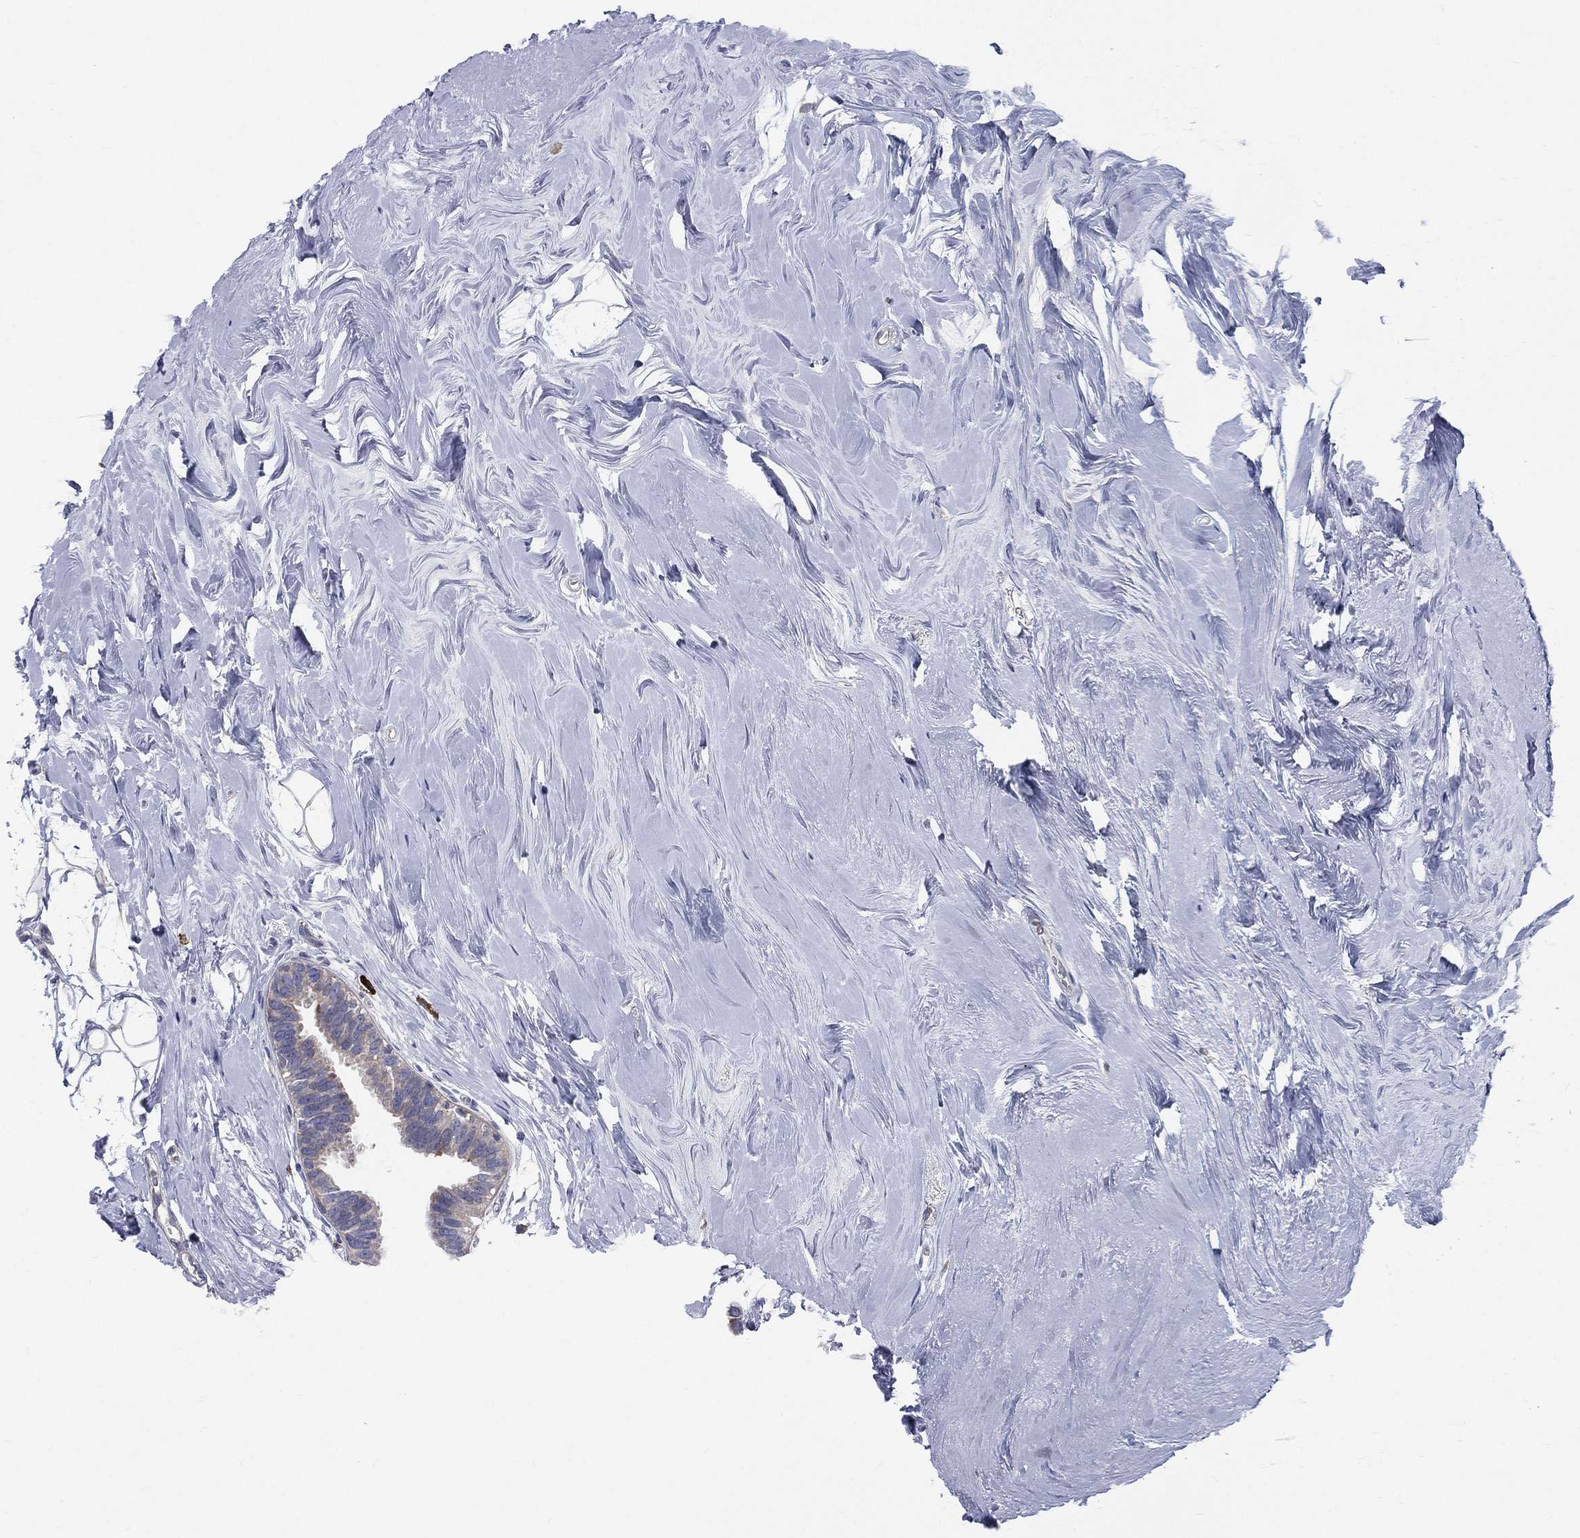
{"staining": {"intensity": "negative", "quantity": "none", "location": "none"}, "tissue": "breast cancer", "cell_type": "Tumor cells", "image_type": "cancer", "snomed": [{"axis": "morphology", "description": "Duct carcinoma"}, {"axis": "topography", "description": "Breast"}], "caption": "Immunohistochemistry (IHC) photomicrograph of breast cancer stained for a protein (brown), which shows no staining in tumor cells.", "gene": "CCDC159", "patient": {"sex": "female", "age": 55}}